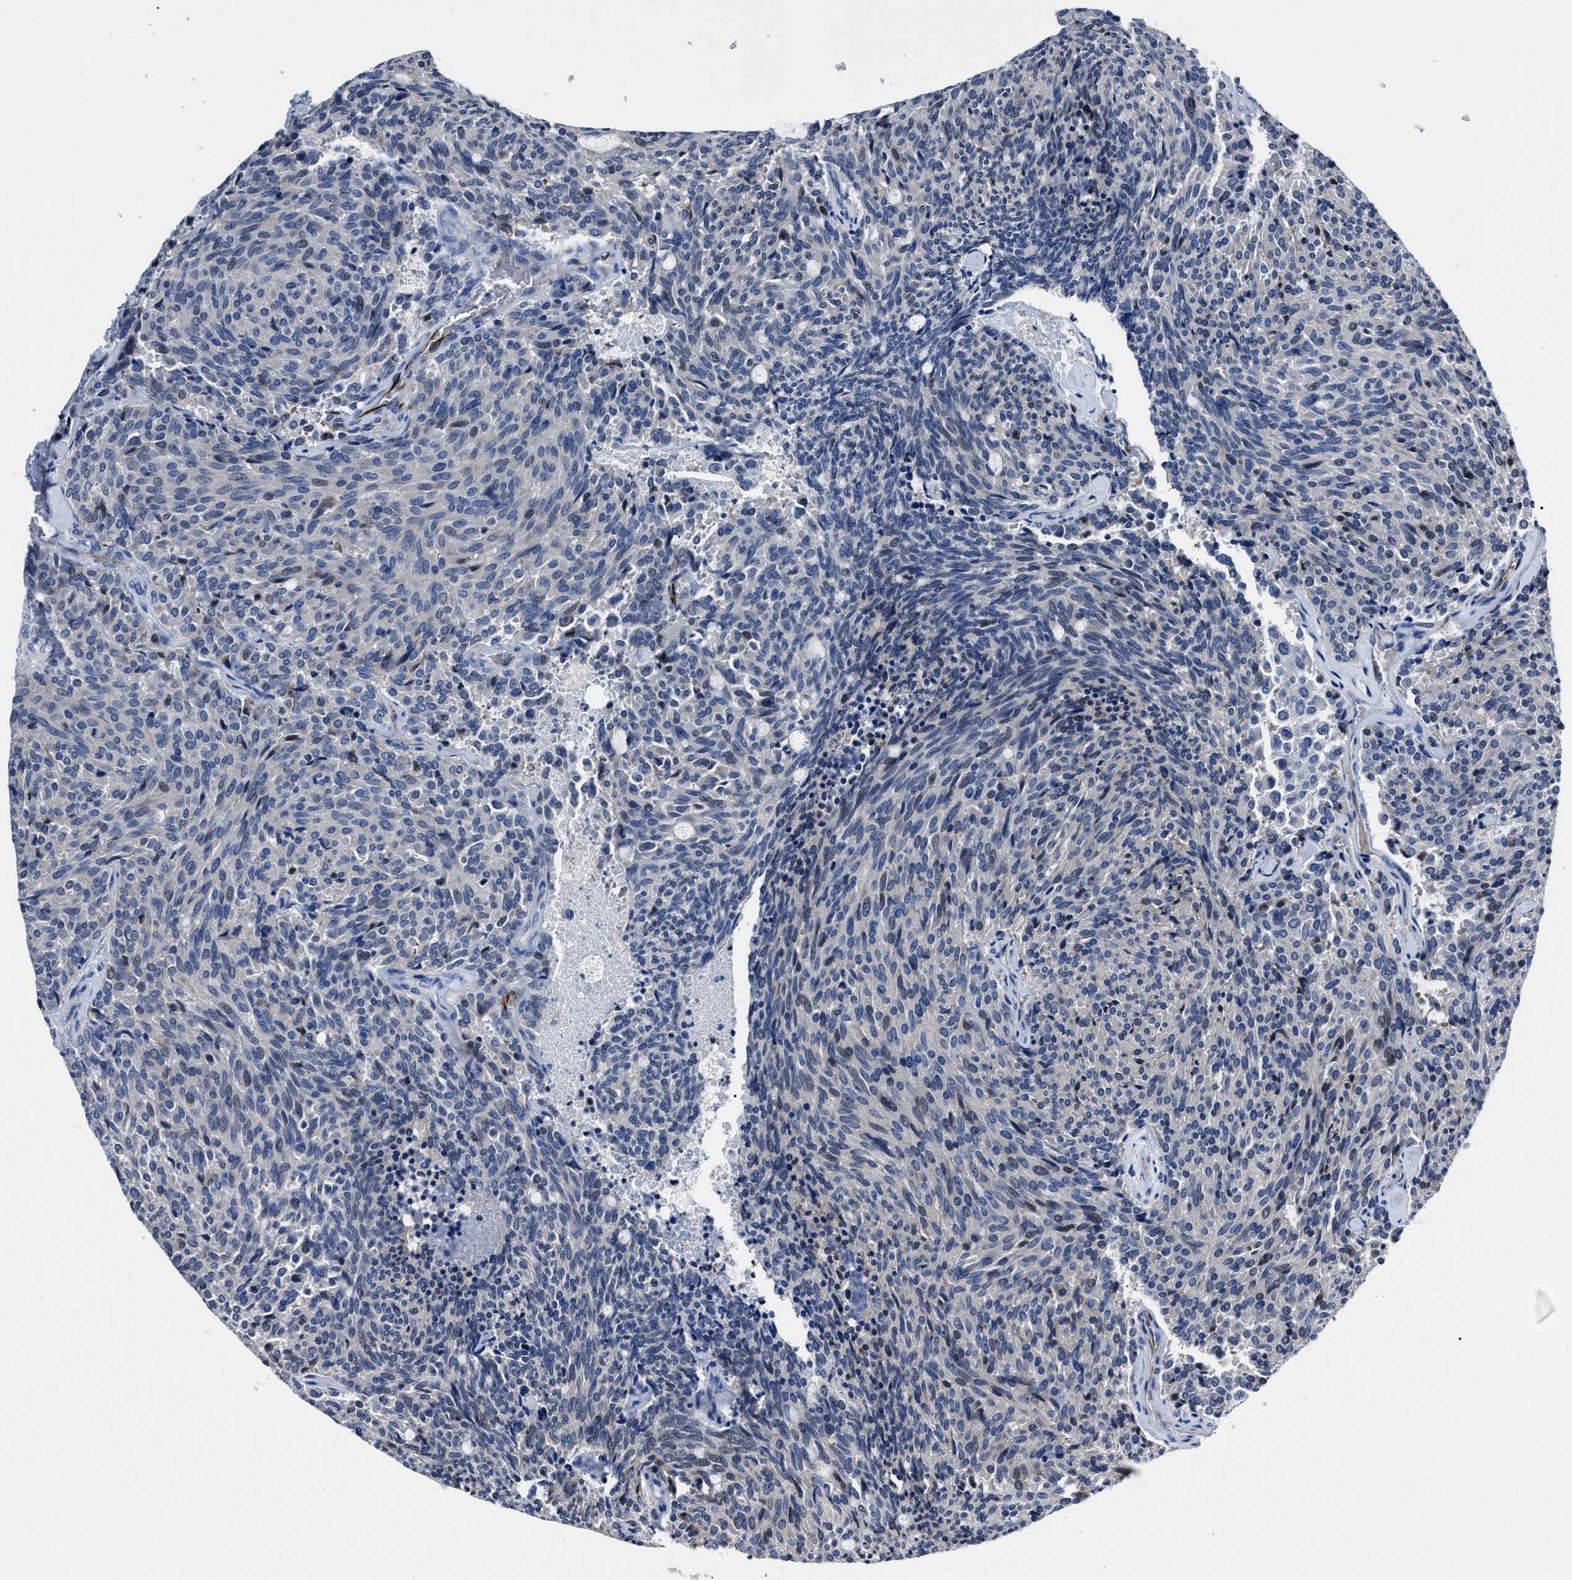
{"staining": {"intensity": "negative", "quantity": "none", "location": "none"}, "tissue": "carcinoid", "cell_type": "Tumor cells", "image_type": "cancer", "snomed": [{"axis": "morphology", "description": "Carcinoid, malignant, NOS"}, {"axis": "topography", "description": "Pancreas"}], "caption": "Human malignant carcinoid stained for a protein using IHC displays no positivity in tumor cells.", "gene": "OR10G3", "patient": {"sex": "female", "age": 54}}